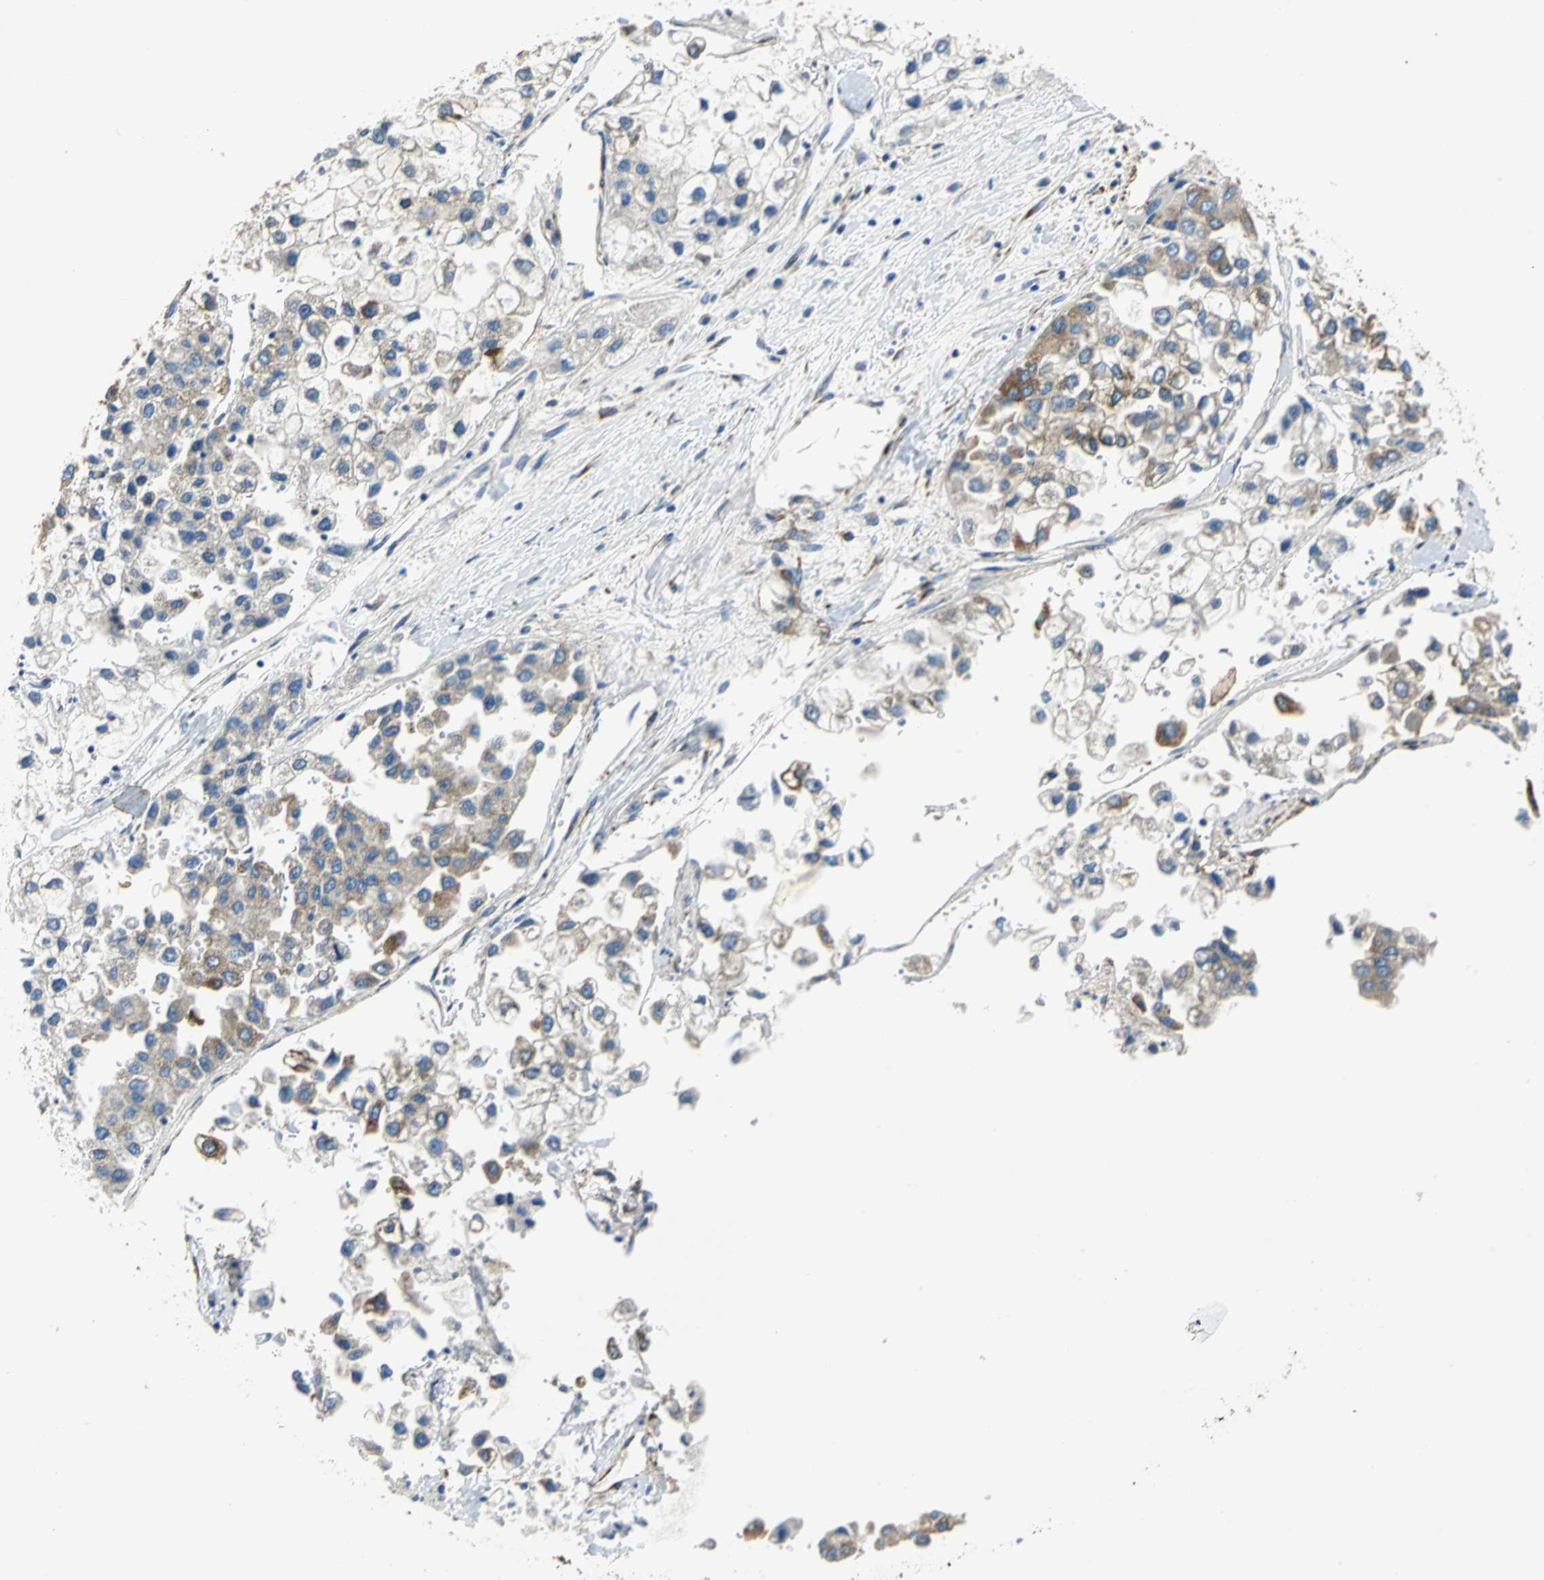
{"staining": {"intensity": "moderate", "quantity": ">75%", "location": "cytoplasmic/membranous"}, "tissue": "liver cancer", "cell_type": "Tumor cells", "image_type": "cancer", "snomed": [{"axis": "morphology", "description": "Carcinoma, Hepatocellular, NOS"}, {"axis": "topography", "description": "Liver"}], "caption": "Protein expression analysis of hepatocellular carcinoma (liver) reveals moderate cytoplasmic/membranous staining in about >75% of tumor cells. The protein is stained brown, and the nuclei are stained in blue (DAB IHC with brightfield microscopy, high magnification).", "gene": "YBX1", "patient": {"sex": "female", "age": 66}}